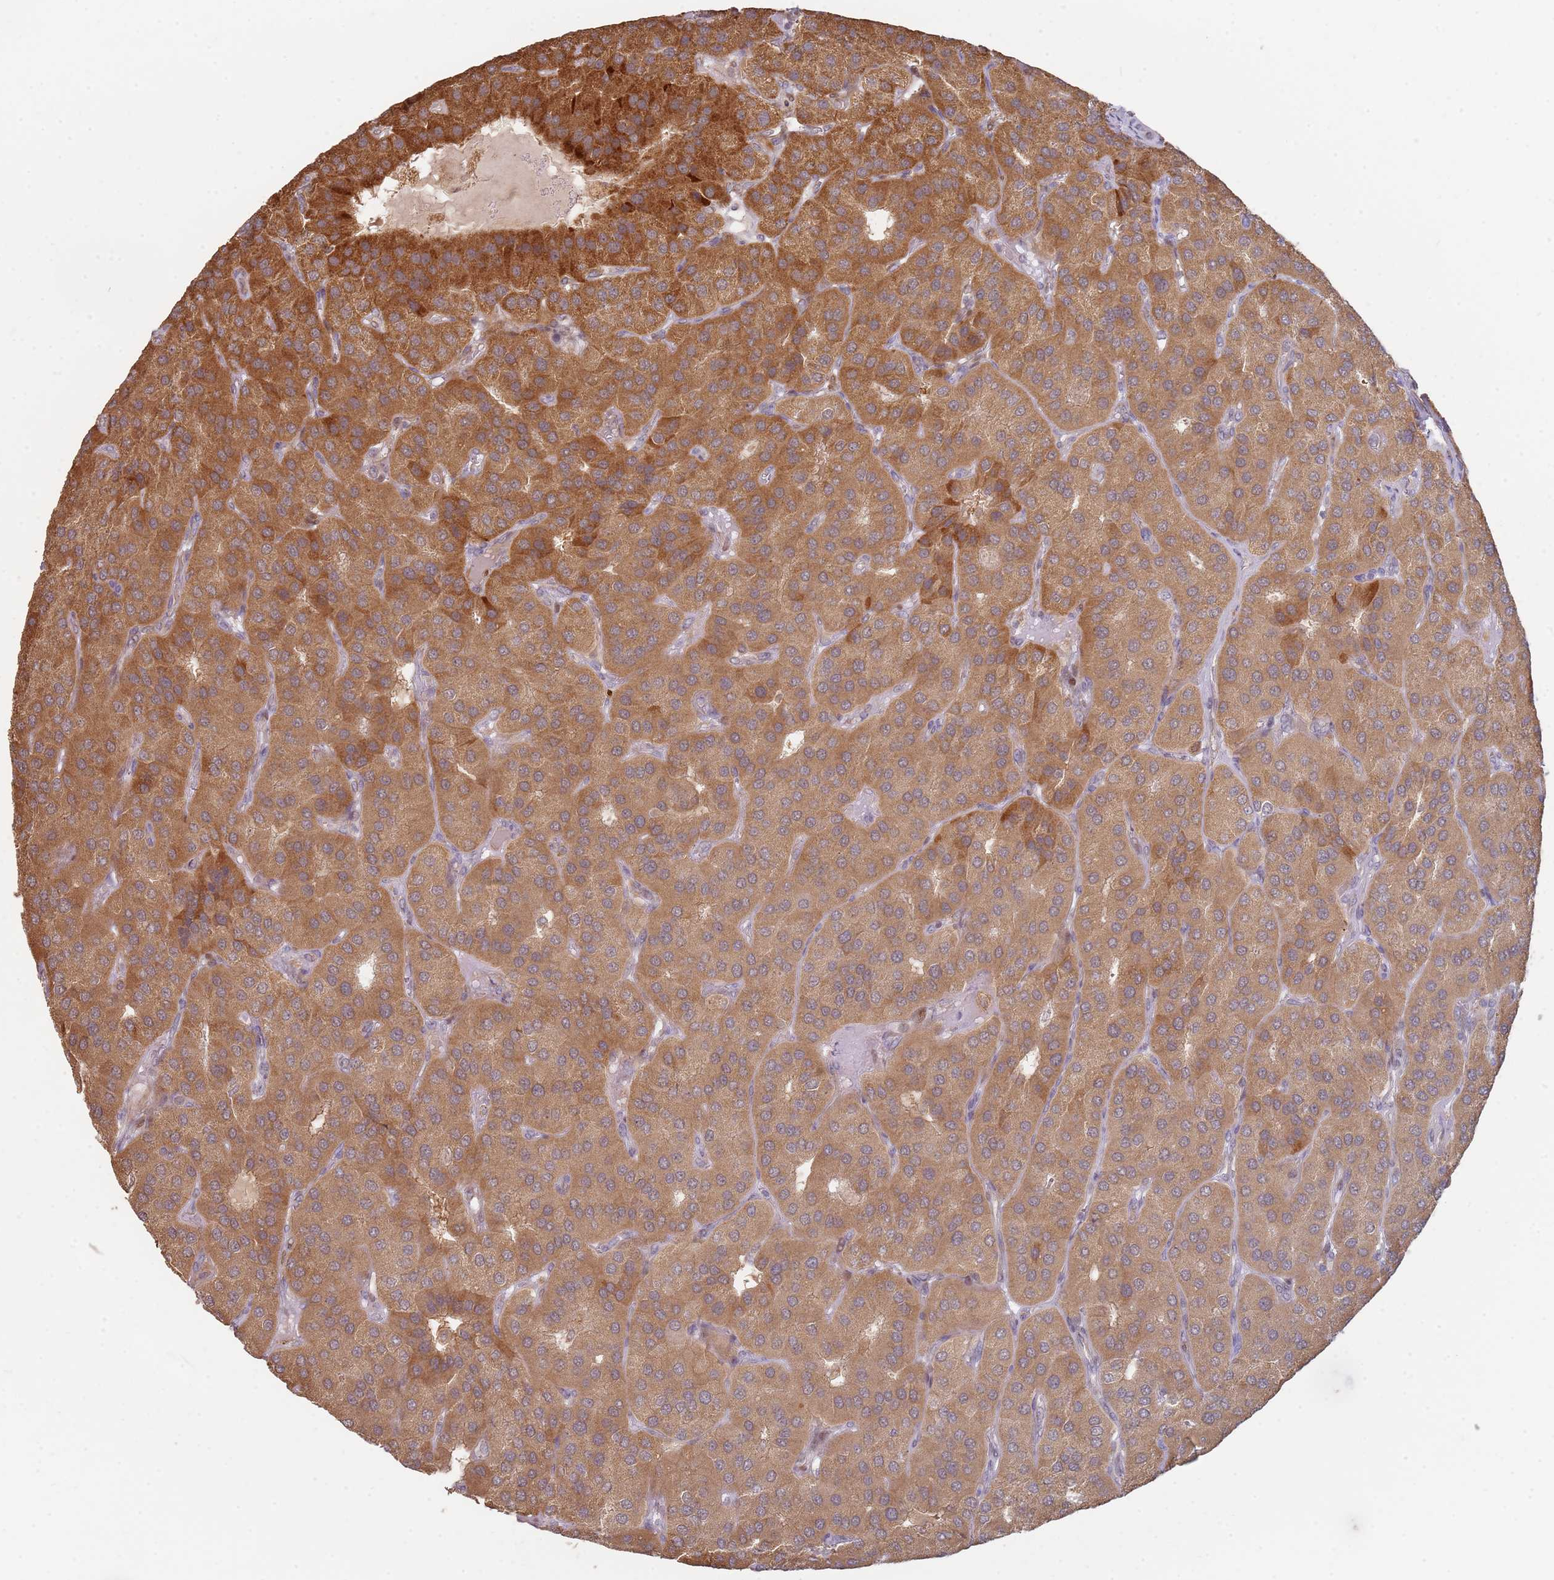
{"staining": {"intensity": "moderate", "quantity": ">75%", "location": "cytoplasmic/membranous"}, "tissue": "parathyroid gland", "cell_type": "Glandular cells", "image_type": "normal", "snomed": [{"axis": "morphology", "description": "Normal tissue, NOS"}, {"axis": "morphology", "description": "Adenoma, NOS"}, {"axis": "topography", "description": "Parathyroid gland"}], "caption": "Protein staining of normal parathyroid gland exhibits moderate cytoplasmic/membranous staining in about >75% of glandular cells.", "gene": "MPEG1", "patient": {"sex": "female", "age": 86}}